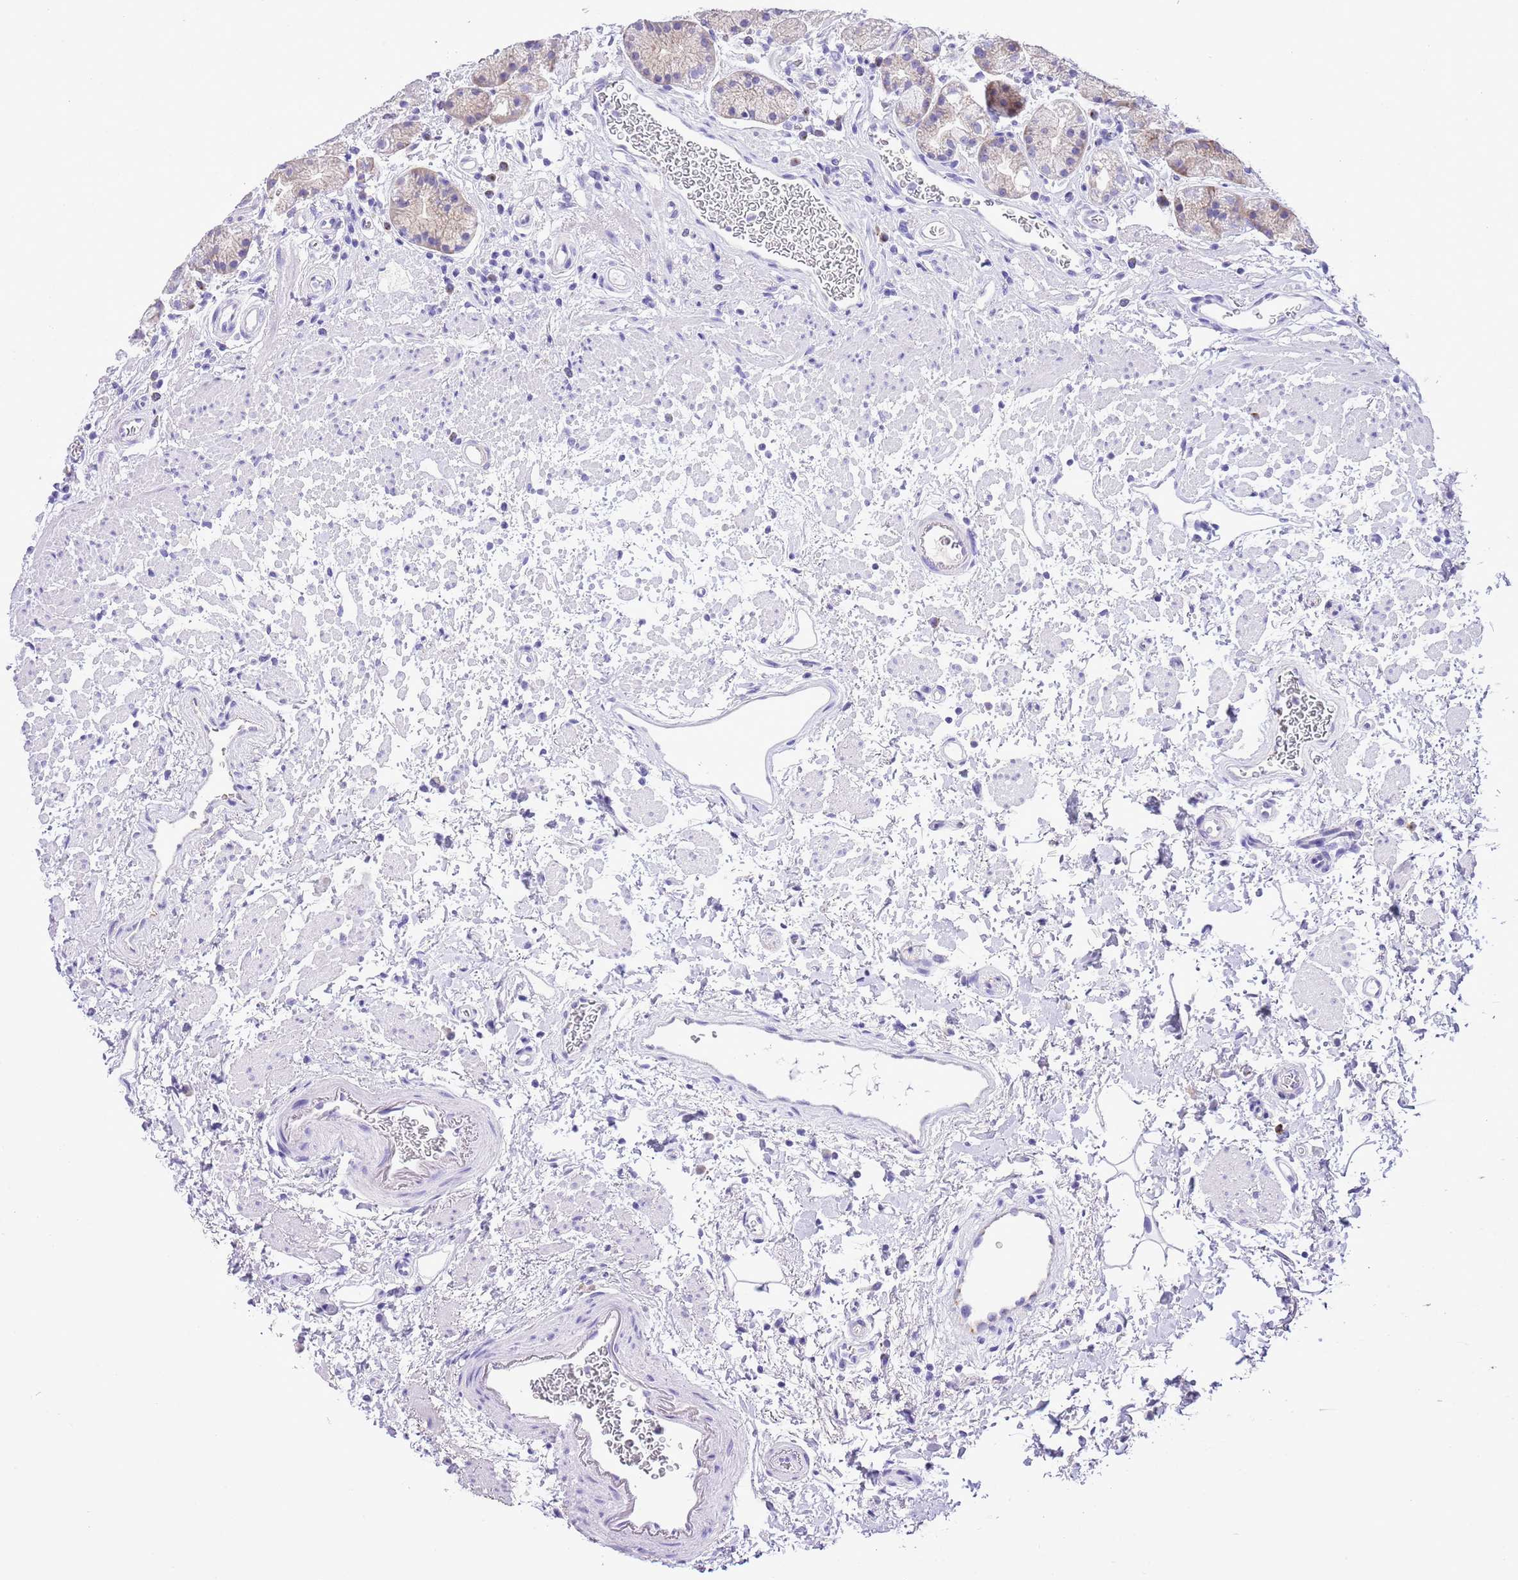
{"staining": {"intensity": "negative", "quantity": "none", "location": "none"}, "tissue": "stomach", "cell_type": "Glandular cells", "image_type": "normal", "snomed": [{"axis": "morphology", "description": "Normal tissue, NOS"}, {"axis": "topography", "description": "Stomach"}], "caption": "IHC micrograph of benign stomach stained for a protein (brown), which shows no staining in glandular cells.", "gene": "CLEC2A", "patient": {"sex": "male", "age": 63}}